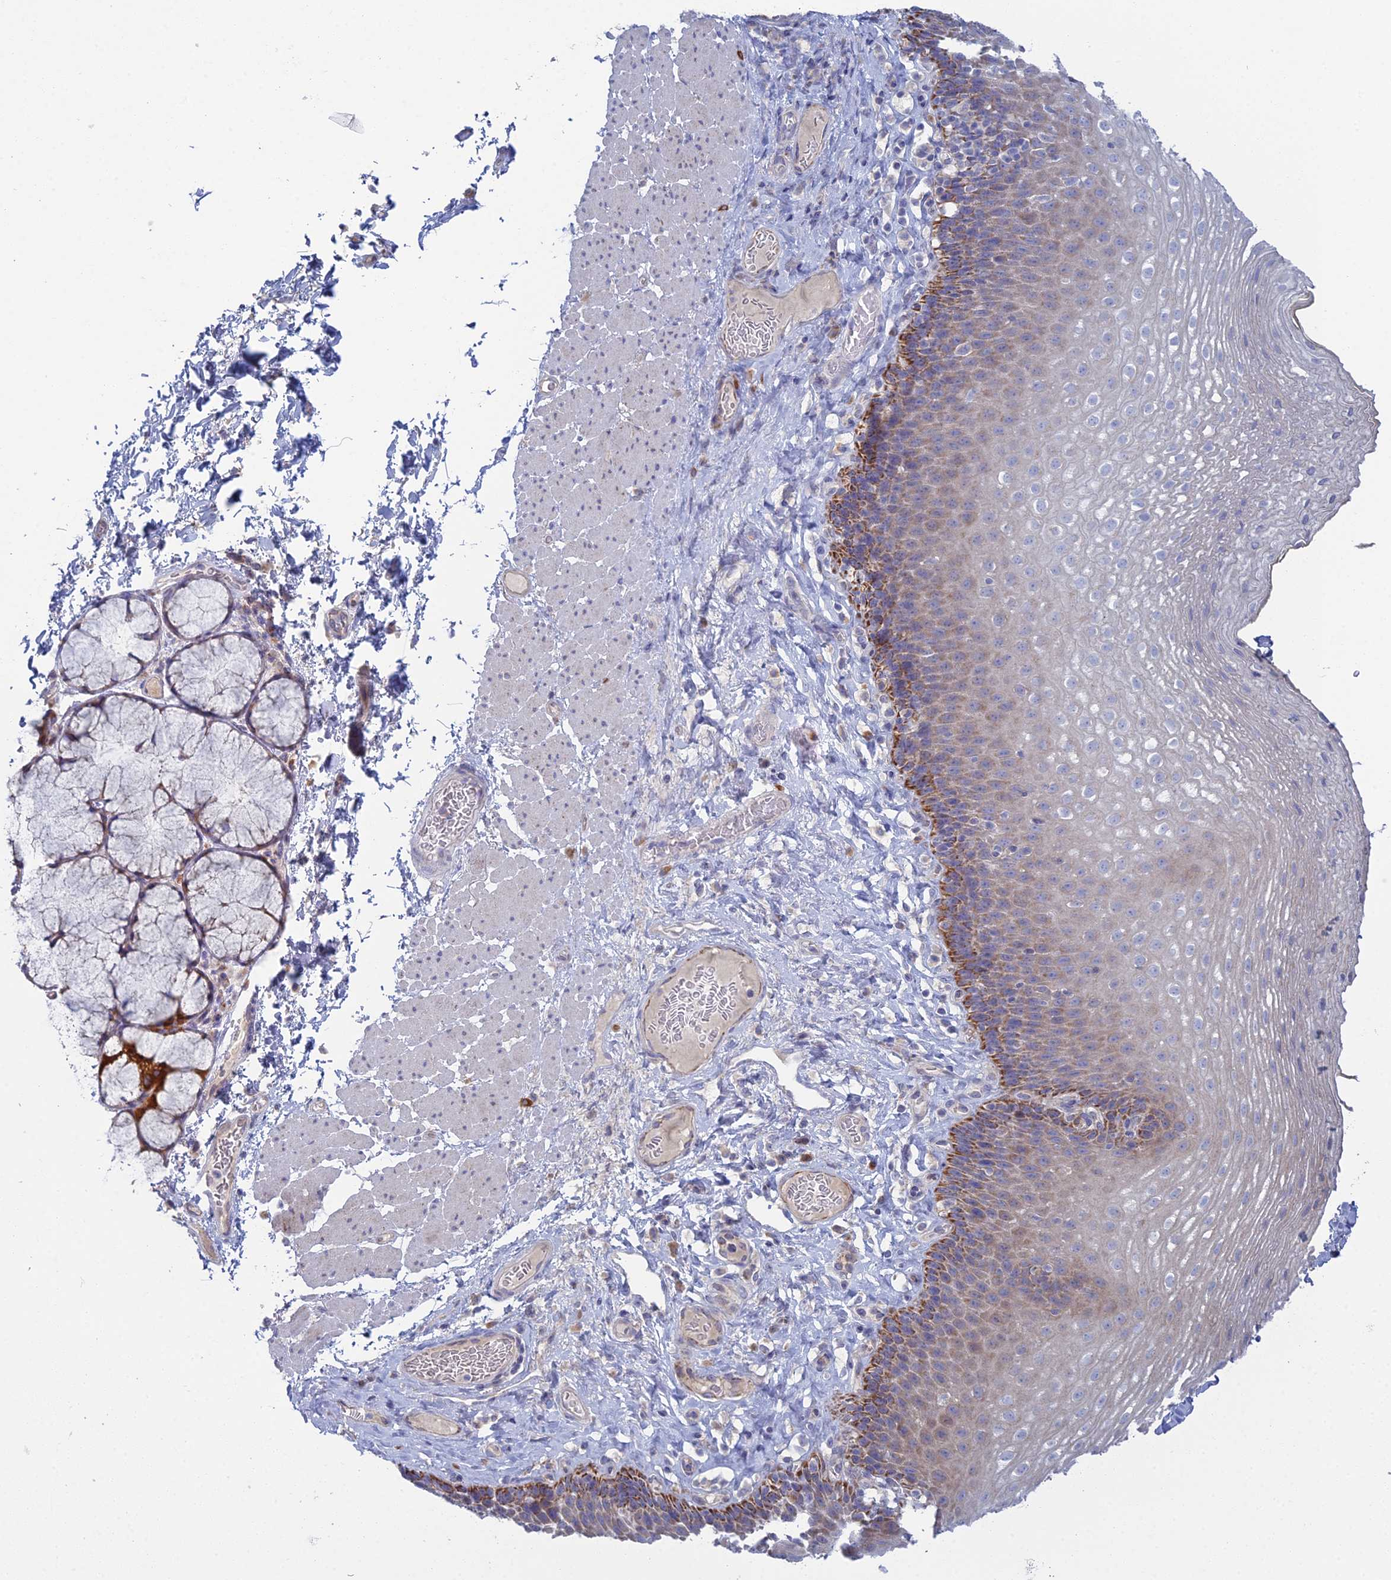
{"staining": {"intensity": "strong", "quantity": "<25%", "location": "cytoplasmic/membranous"}, "tissue": "esophagus", "cell_type": "Squamous epithelial cells", "image_type": "normal", "snomed": [{"axis": "morphology", "description": "Normal tissue, NOS"}, {"axis": "topography", "description": "Esophagus"}], "caption": "The photomicrograph displays staining of benign esophagus, revealing strong cytoplasmic/membranous protein expression (brown color) within squamous epithelial cells. Nuclei are stained in blue.", "gene": "ARL16", "patient": {"sex": "female", "age": 66}}